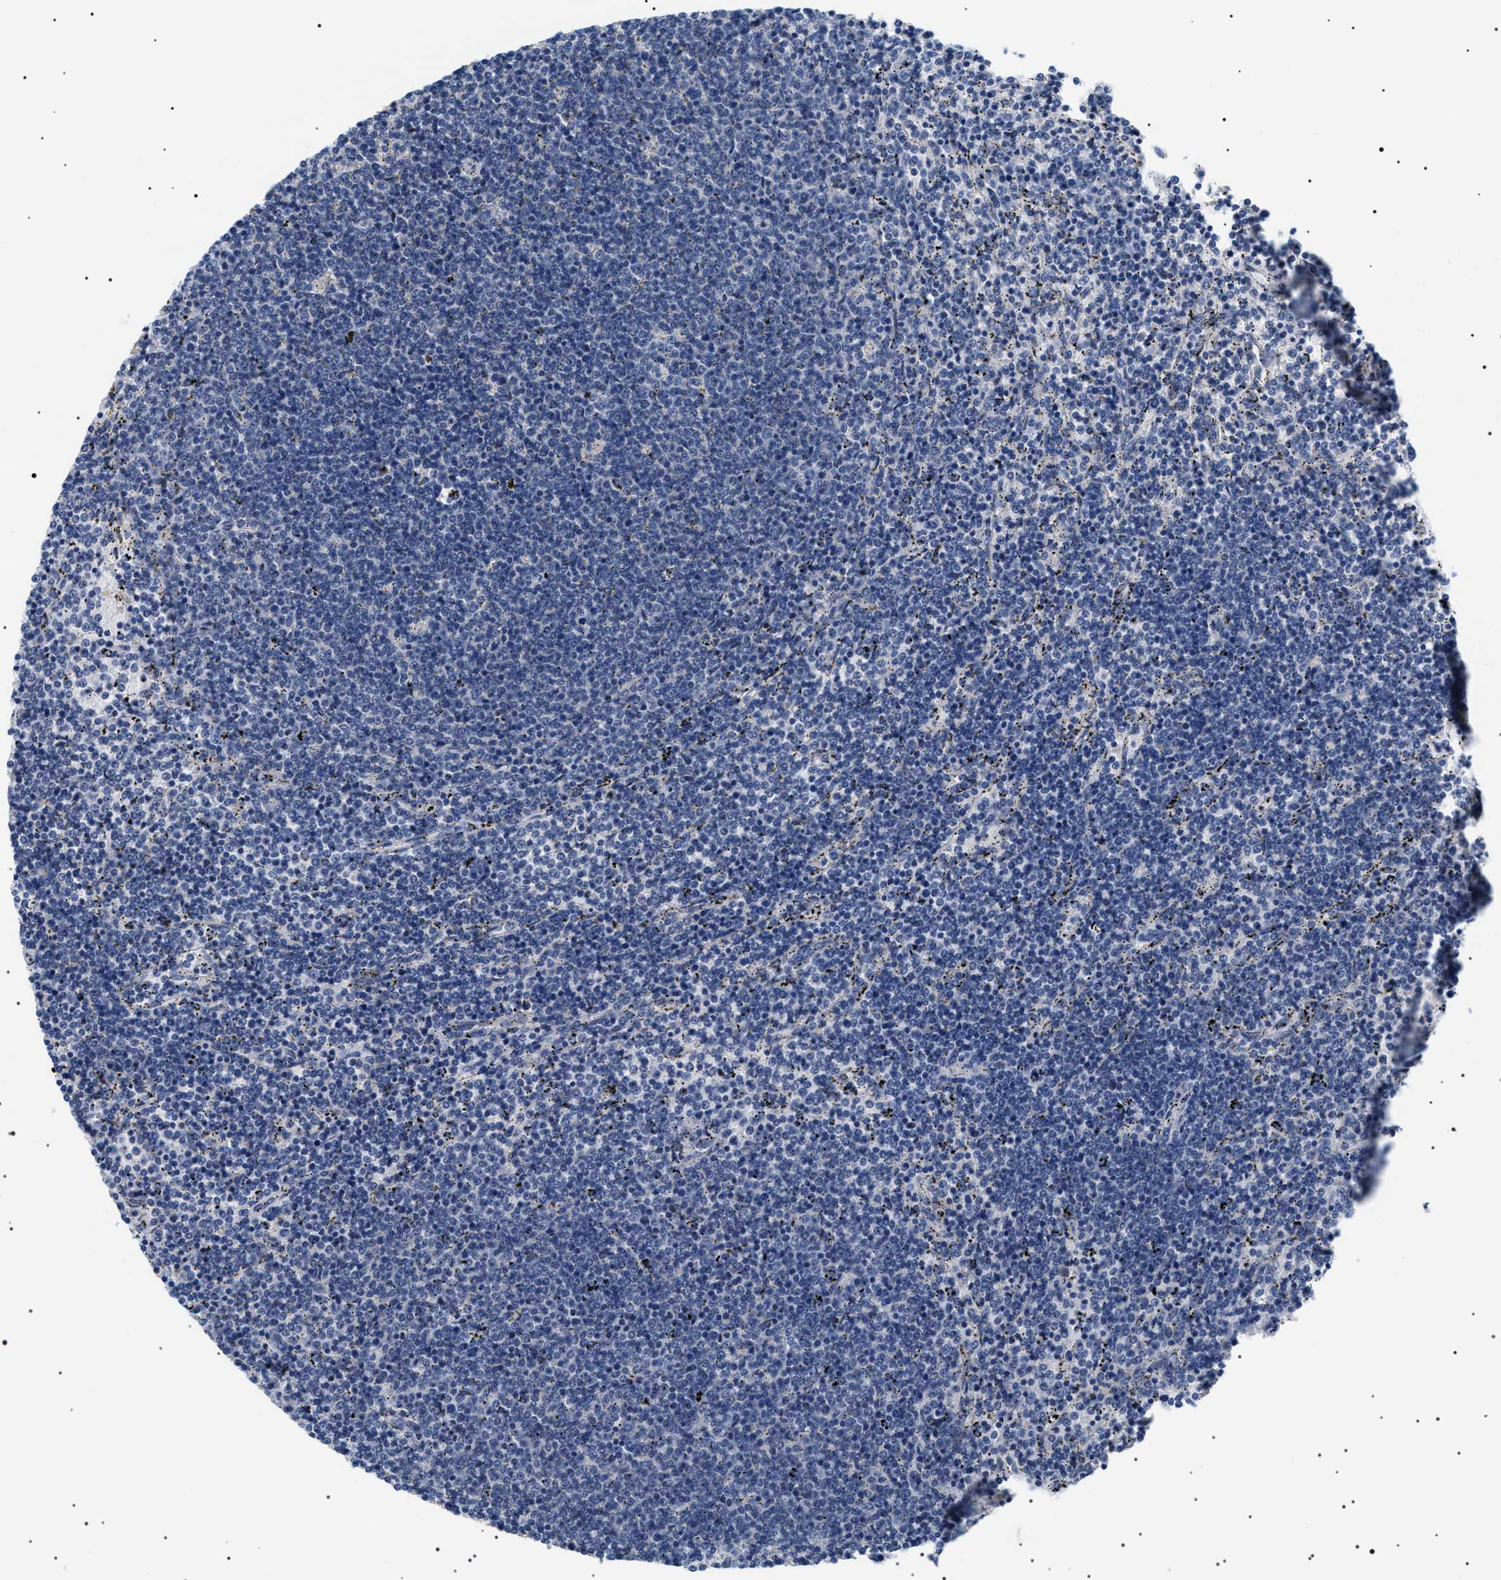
{"staining": {"intensity": "negative", "quantity": "none", "location": "none"}, "tissue": "lymphoma", "cell_type": "Tumor cells", "image_type": "cancer", "snomed": [{"axis": "morphology", "description": "Malignant lymphoma, non-Hodgkin's type, Low grade"}, {"axis": "topography", "description": "Spleen"}], "caption": "An immunohistochemistry photomicrograph of malignant lymphoma, non-Hodgkin's type (low-grade) is shown. There is no staining in tumor cells of malignant lymphoma, non-Hodgkin's type (low-grade).", "gene": "TMEM222", "patient": {"sex": "female", "age": 50}}